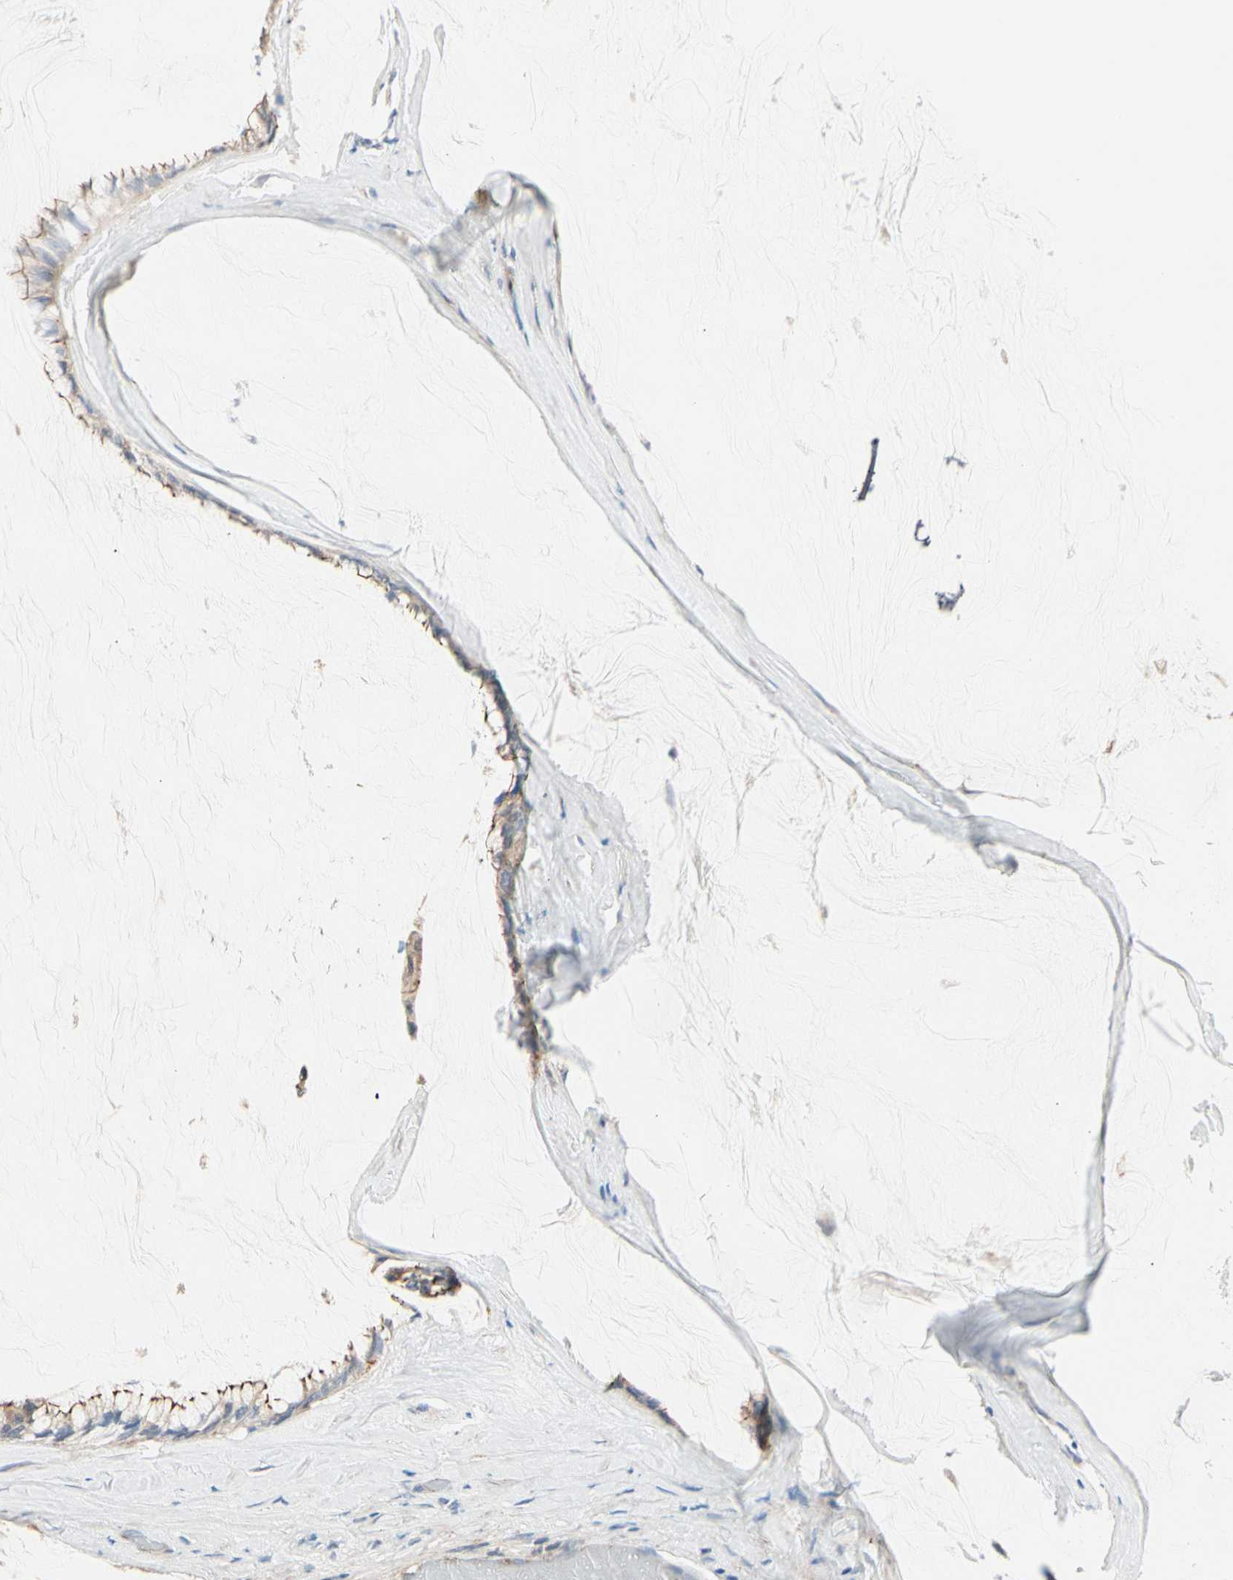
{"staining": {"intensity": "moderate", "quantity": "25%-75%", "location": "cytoplasmic/membranous"}, "tissue": "ovarian cancer", "cell_type": "Tumor cells", "image_type": "cancer", "snomed": [{"axis": "morphology", "description": "Cystadenocarcinoma, mucinous, NOS"}, {"axis": "topography", "description": "Ovary"}], "caption": "Immunohistochemistry photomicrograph of ovarian mucinous cystadenocarcinoma stained for a protein (brown), which shows medium levels of moderate cytoplasmic/membranous expression in approximately 25%-75% of tumor cells.", "gene": "TJP1", "patient": {"sex": "female", "age": 39}}